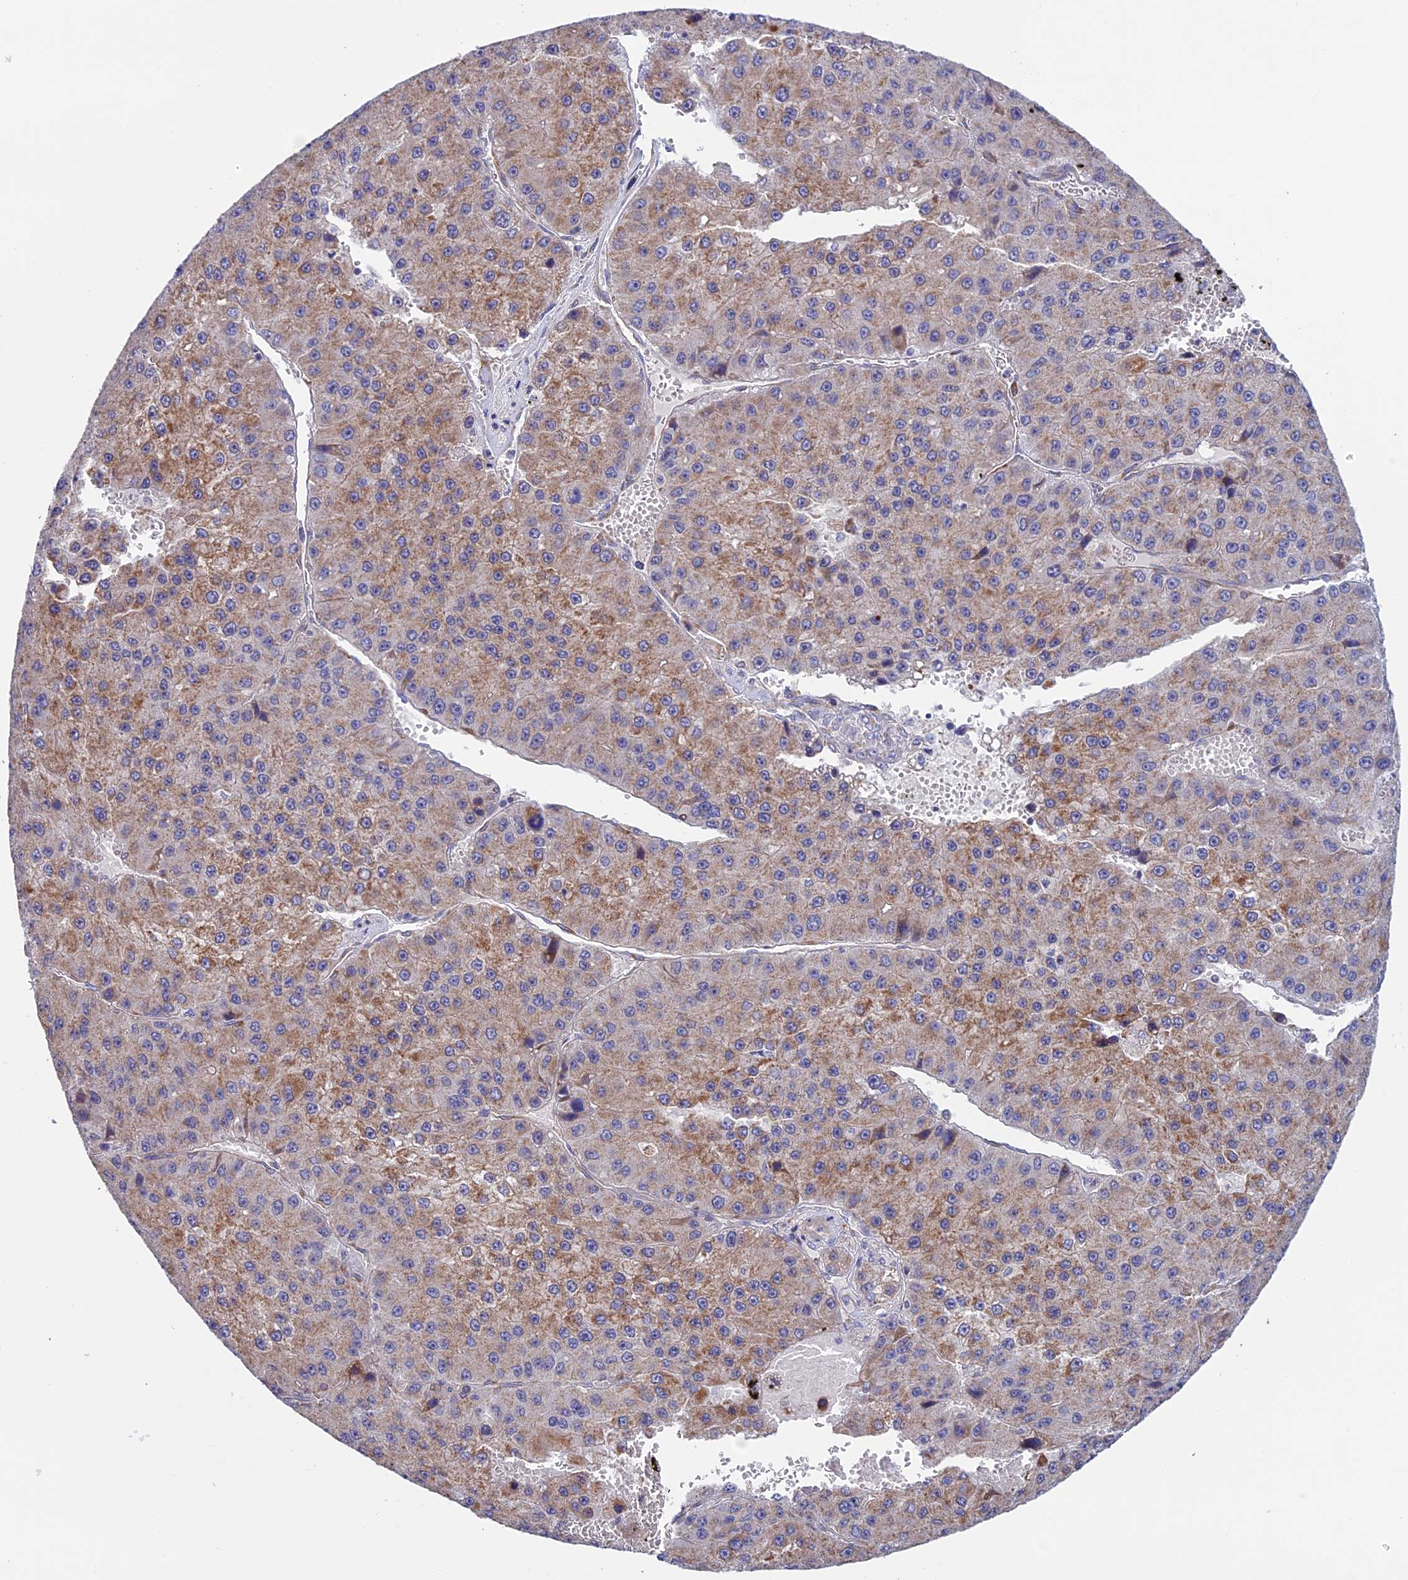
{"staining": {"intensity": "moderate", "quantity": ">75%", "location": "cytoplasmic/membranous"}, "tissue": "liver cancer", "cell_type": "Tumor cells", "image_type": "cancer", "snomed": [{"axis": "morphology", "description": "Carcinoma, Hepatocellular, NOS"}, {"axis": "topography", "description": "Liver"}], "caption": "This image exhibits liver cancer stained with immunohistochemistry (IHC) to label a protein in brown. The cytoplasmic/membranous of tumor cells show moderate positivity for the protein. Nuclei are counter-stained blue.", "gene": "ETFDH", "patient": {"sex": "female", "age": 73}}